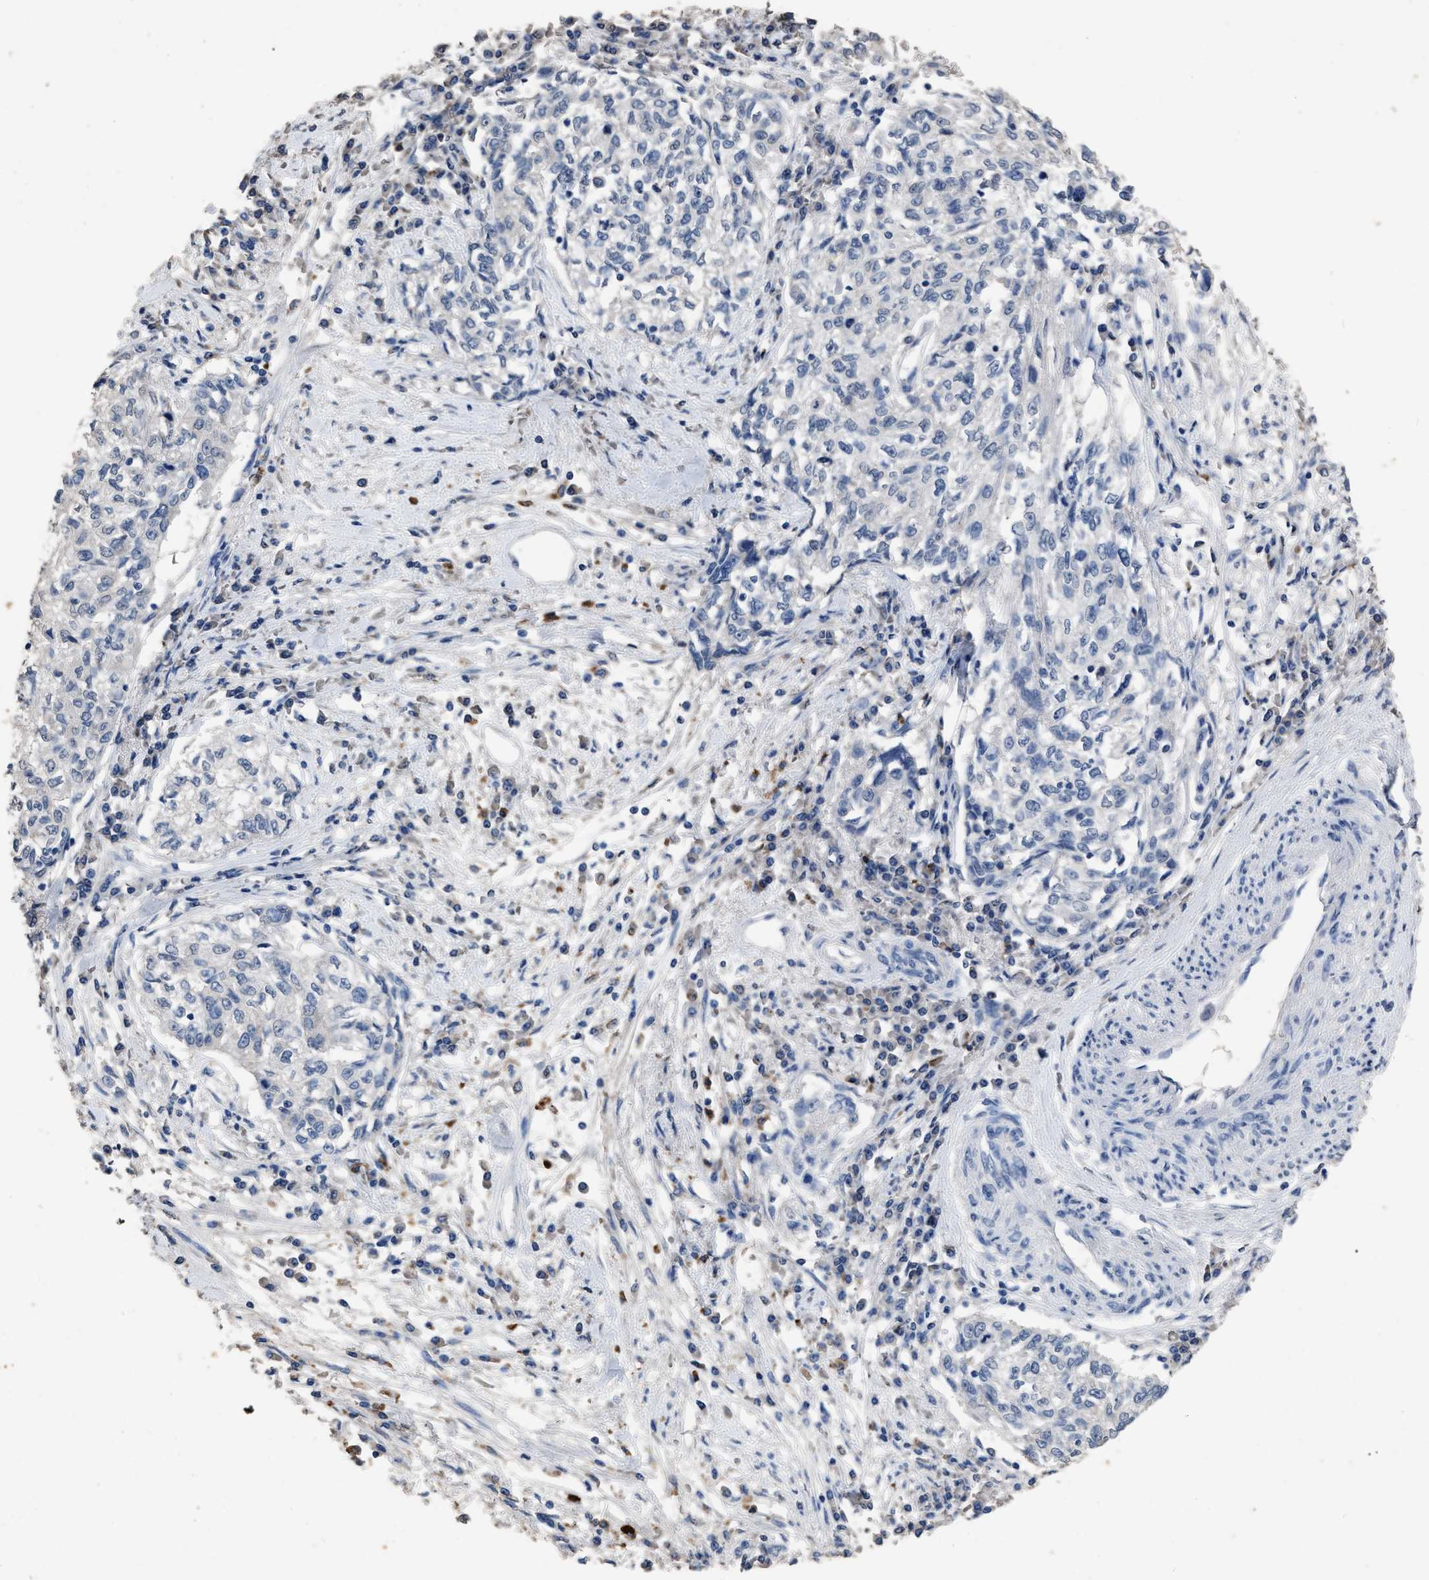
{"staining": {"intensity": "negative", "quantity": "none", "location": "none"}, "tissue": "cervical cancer", "cell_type": "Tumor cells", "image_type": "cancer", "snomed": [{"axis": "morphology", "description": "Squamous cell carcinoma, NOS"}, {"axis": "topography", "description": "Cervix"}], "caption": "Tumor cells are negative for protein expression in human cervical cancer (squamous cell carcinoma).", "gene": "HABP2", "patient": {"sex": "female", "age": 57}}